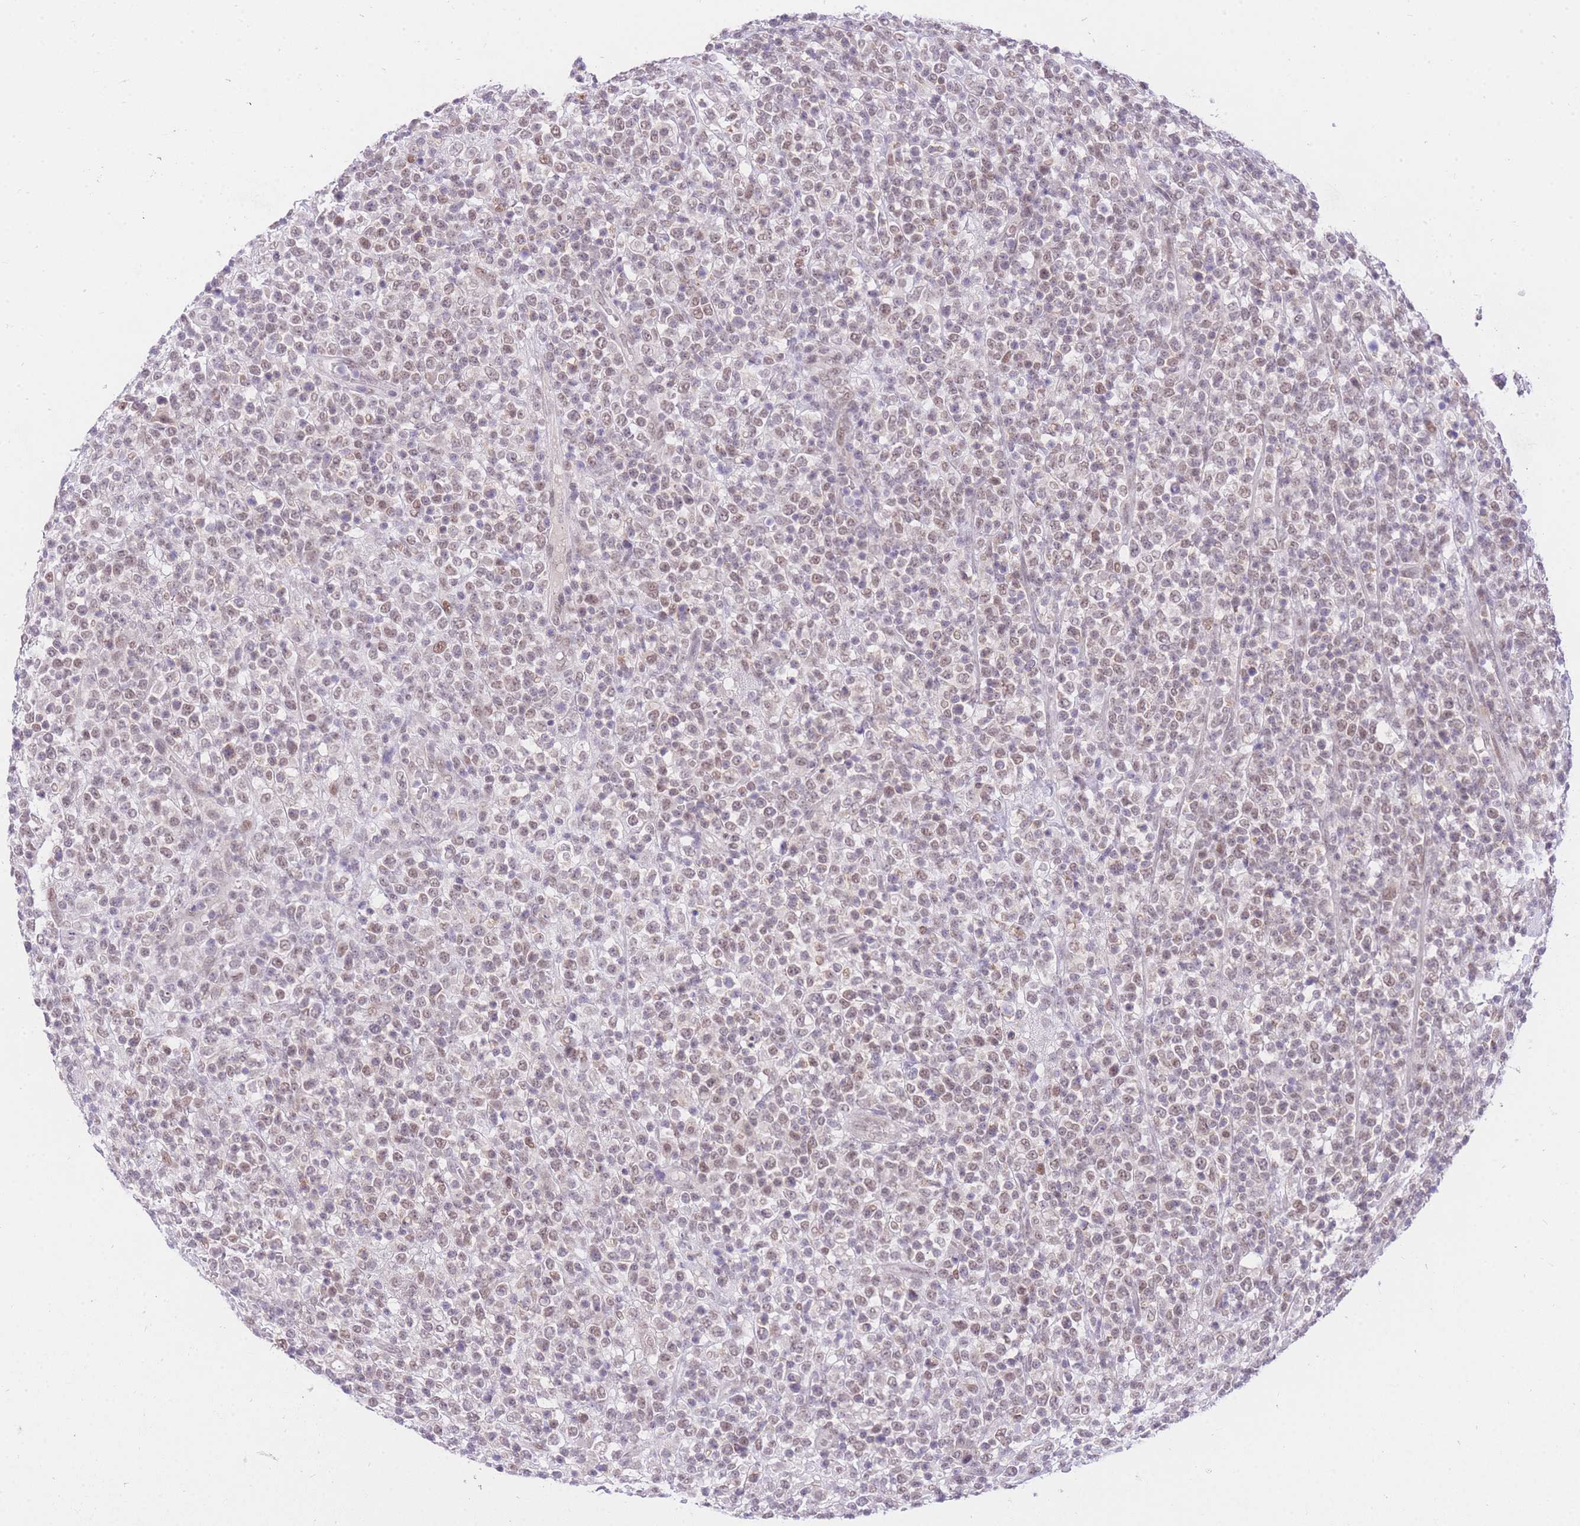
{"staining": {"intensity": "moderate", "quantity": ">75%", "location": "nuclear"}, "tissue": "lymphoma", "cell_type": "Tumor cells", "image_type": "cancer", "snomed": [{"axis": "morphology", "description": "Malignant lymphoma, non-Hodgkin's type, High grade"}, {"axis": "topography", "description": "Colon"}], "caption": "Protein expression analysis of high-grade malignant lymphoma, non-Hodgkin's type exhibits moderate nuclear staining in approximately >75% of tumor cells.", "gene": "UBXN7", "patient": {"sex": "female", "age": 53}}